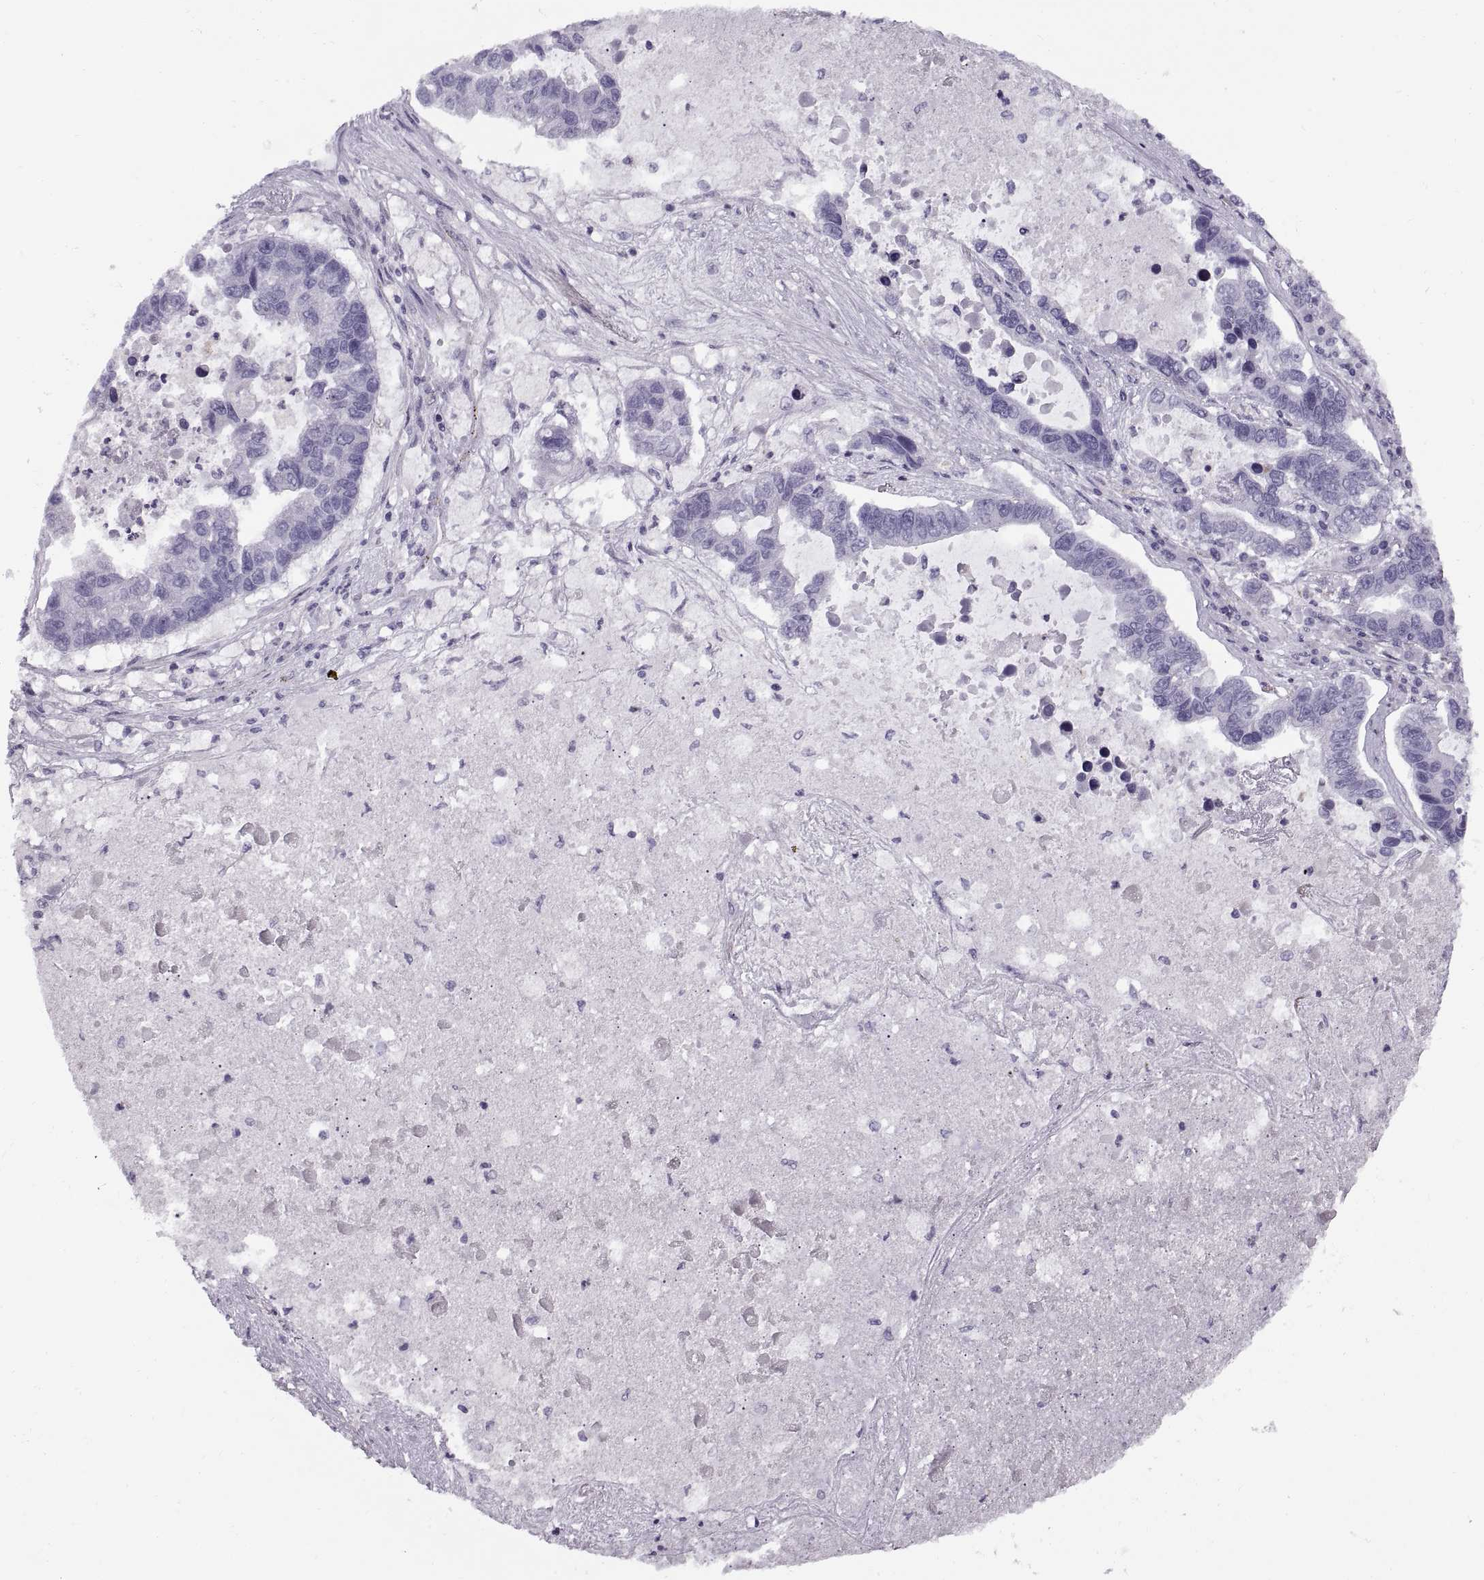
{"staining": {"intensity": "negative", "quantity": "none", "location": "none"}, "tissue": "lung cancer", "cell_type": "Tumor cells", "image_type": "cancer", "snomed": [{"axis": "morphology", "description": "Adenocarcinoma, NOS"}, {"axis": "topography", "description": "Bronchus"}, {"axis": "topography", "description": "Lung"}], "caption": "A high-resolution image shows immunohistochemistry staining of lung adenocarcinoma, which shows no significant staining in tumor cells. (DAB (3,3'-diaminobenzidine) immunohistochemistry (IHC) visualized using brightfield microscopy, high magnification).", "gene": "CALCR", "patient": {"sex": "female", "age": 51}}